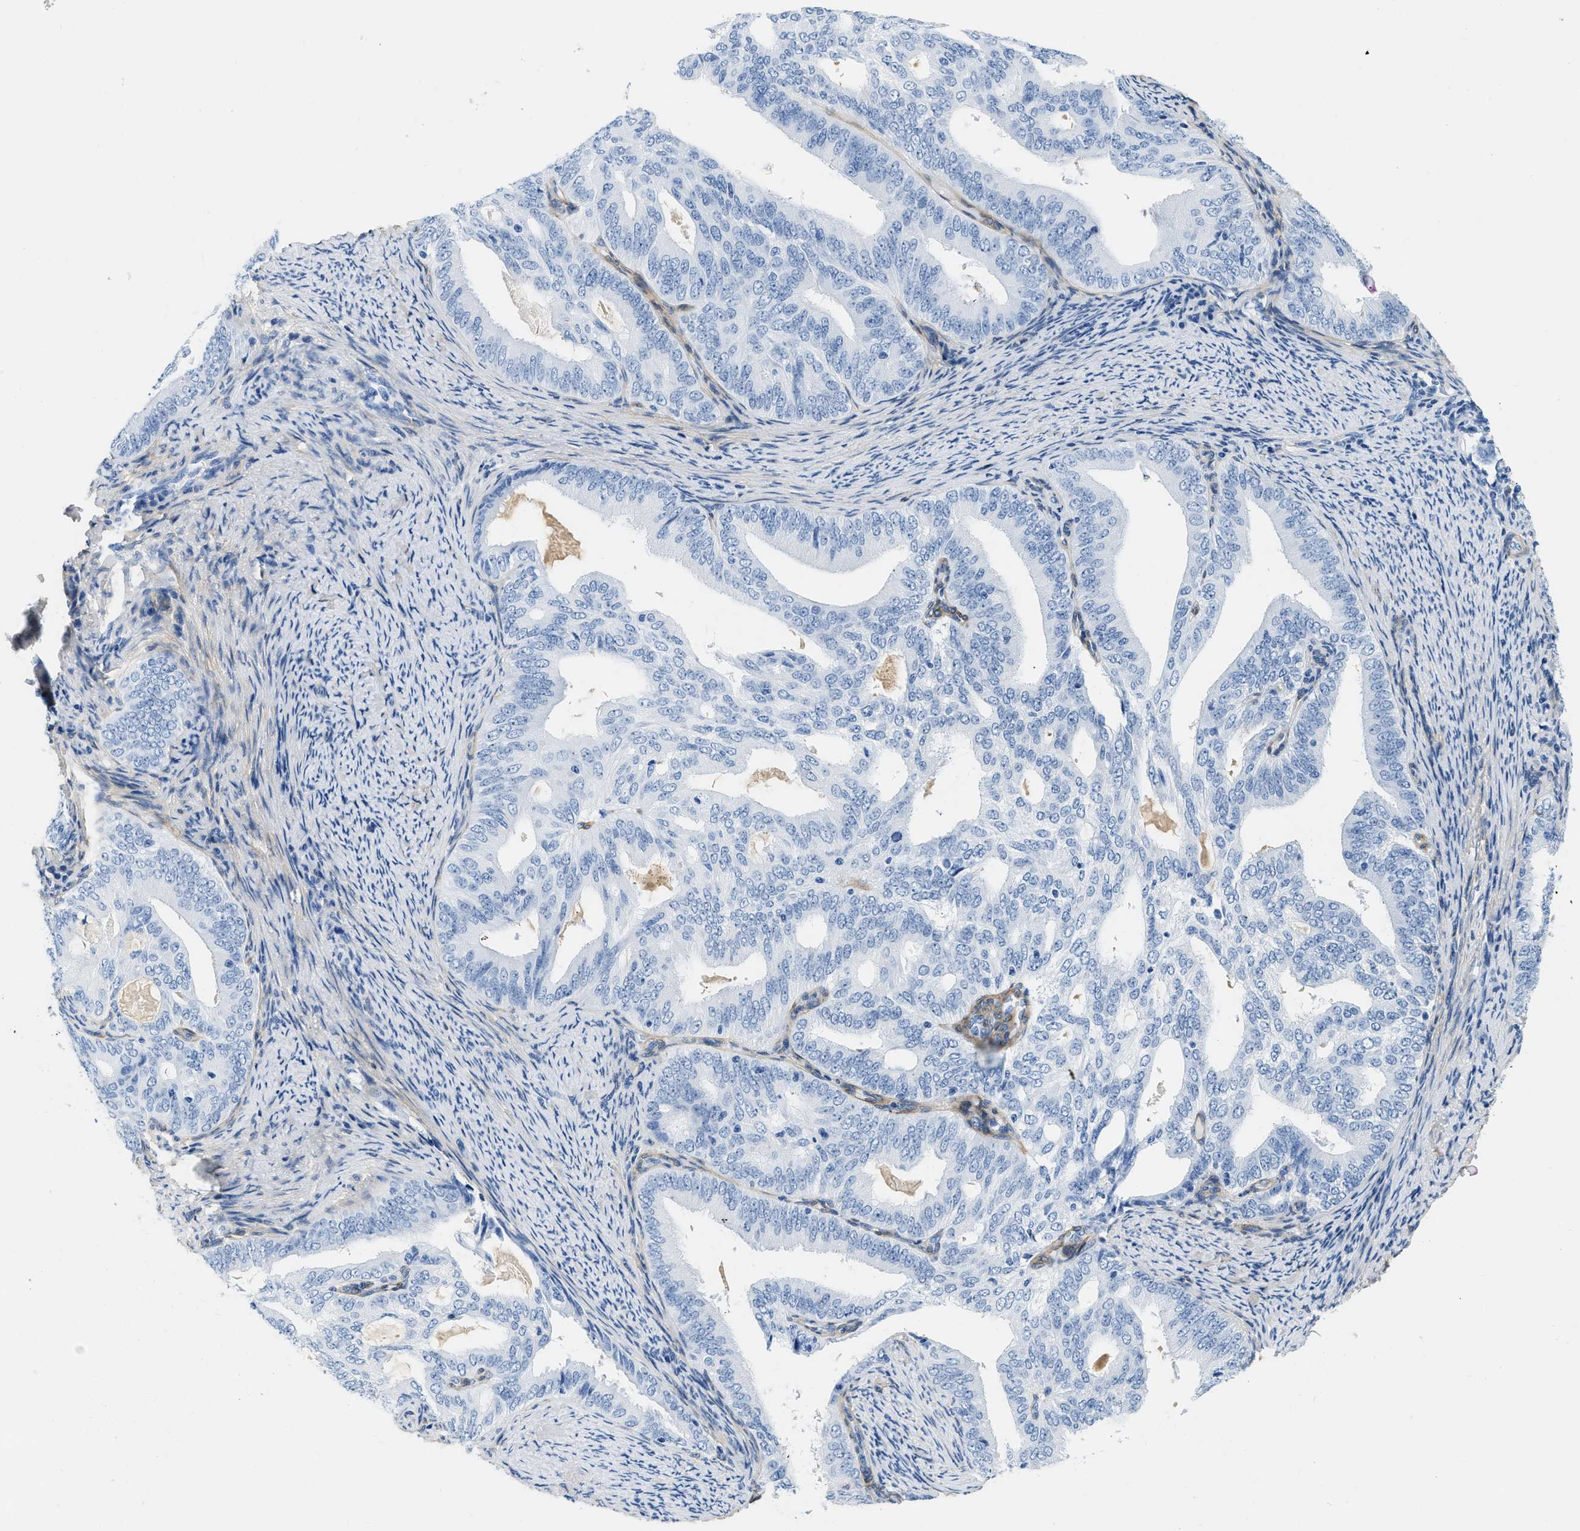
{"staining": {"intensity": "negative", "quantity": "none", "location": "none"}, "tissue": "endometrial cancer", "cell_type": "Tumor cells", "image_type": "cancer", "snomed": [{"axis": "morphology", "description": "Adenocarcinoma, NOS"}, {"axis": "topography", "description": "Endometrium"}], "caption": "This is a photomicrograph of IHC staining of adenocarcinoma (endometrial), which shows no staining in tumor cells.", "gene": "PDGFRB", "patient": {"sex": "female", "age": 58}}